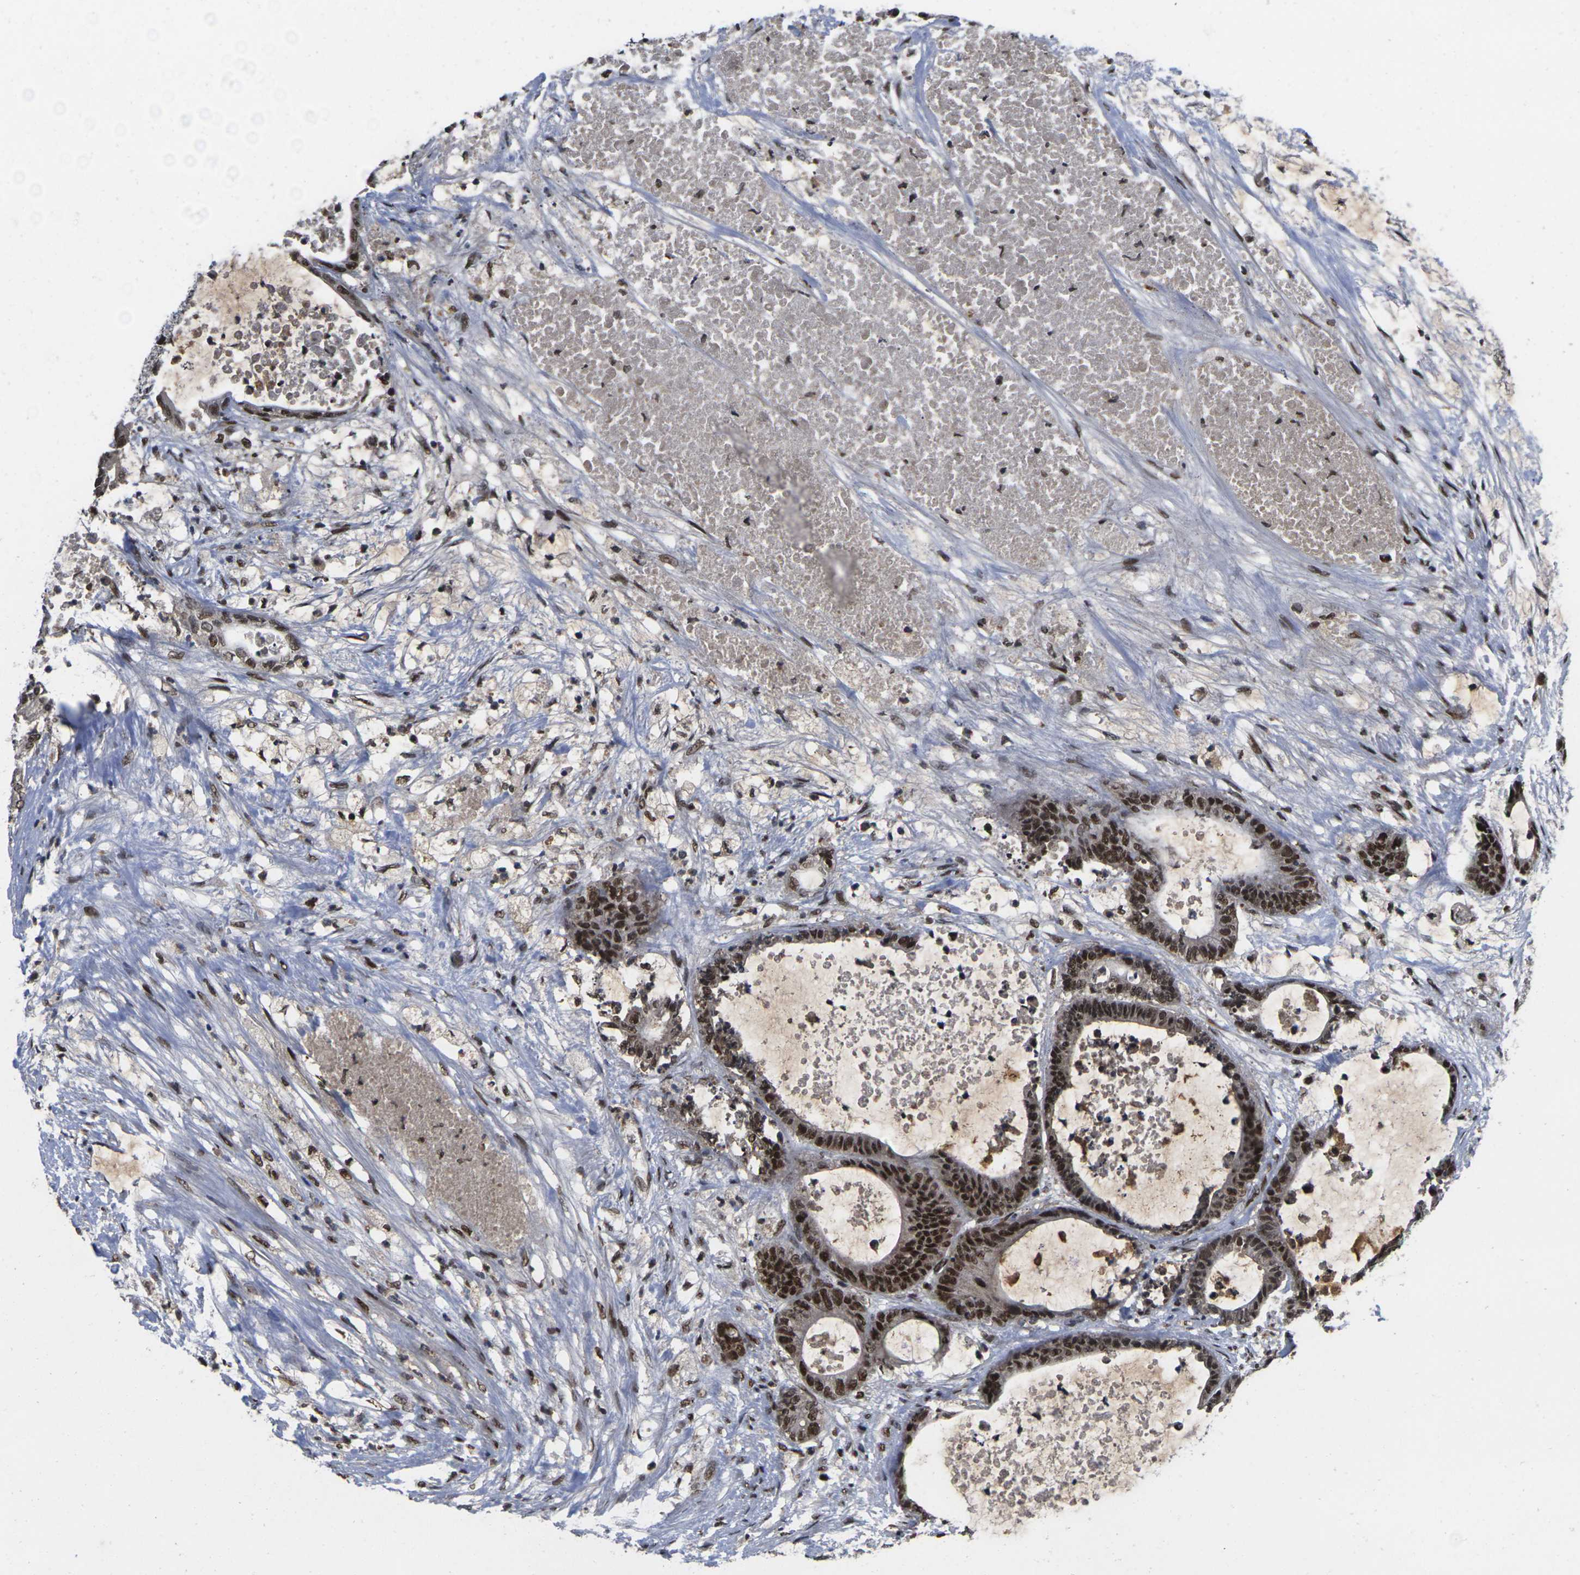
{"staining": {"intensity": "strong", "quantity": ">75%", "location": "nuclear"}, "tissue": "colorectal cancer", "cell_type": "Tumor cells", "image_type": "cancer", "snomed": [{"axis": "morphology", "description": "Adenocarcinoma, NOS"}, {"axis": "topography", "description": "Colon"}], "caption": "A histopathology image showing strong nuclear positivity in approximately >75% of tumor cells in colorectal cancer, as visualized by brown immunohistochemical staining.", "gene": "GTF2E1", "patient": {"sex": "female", "age": 84}}